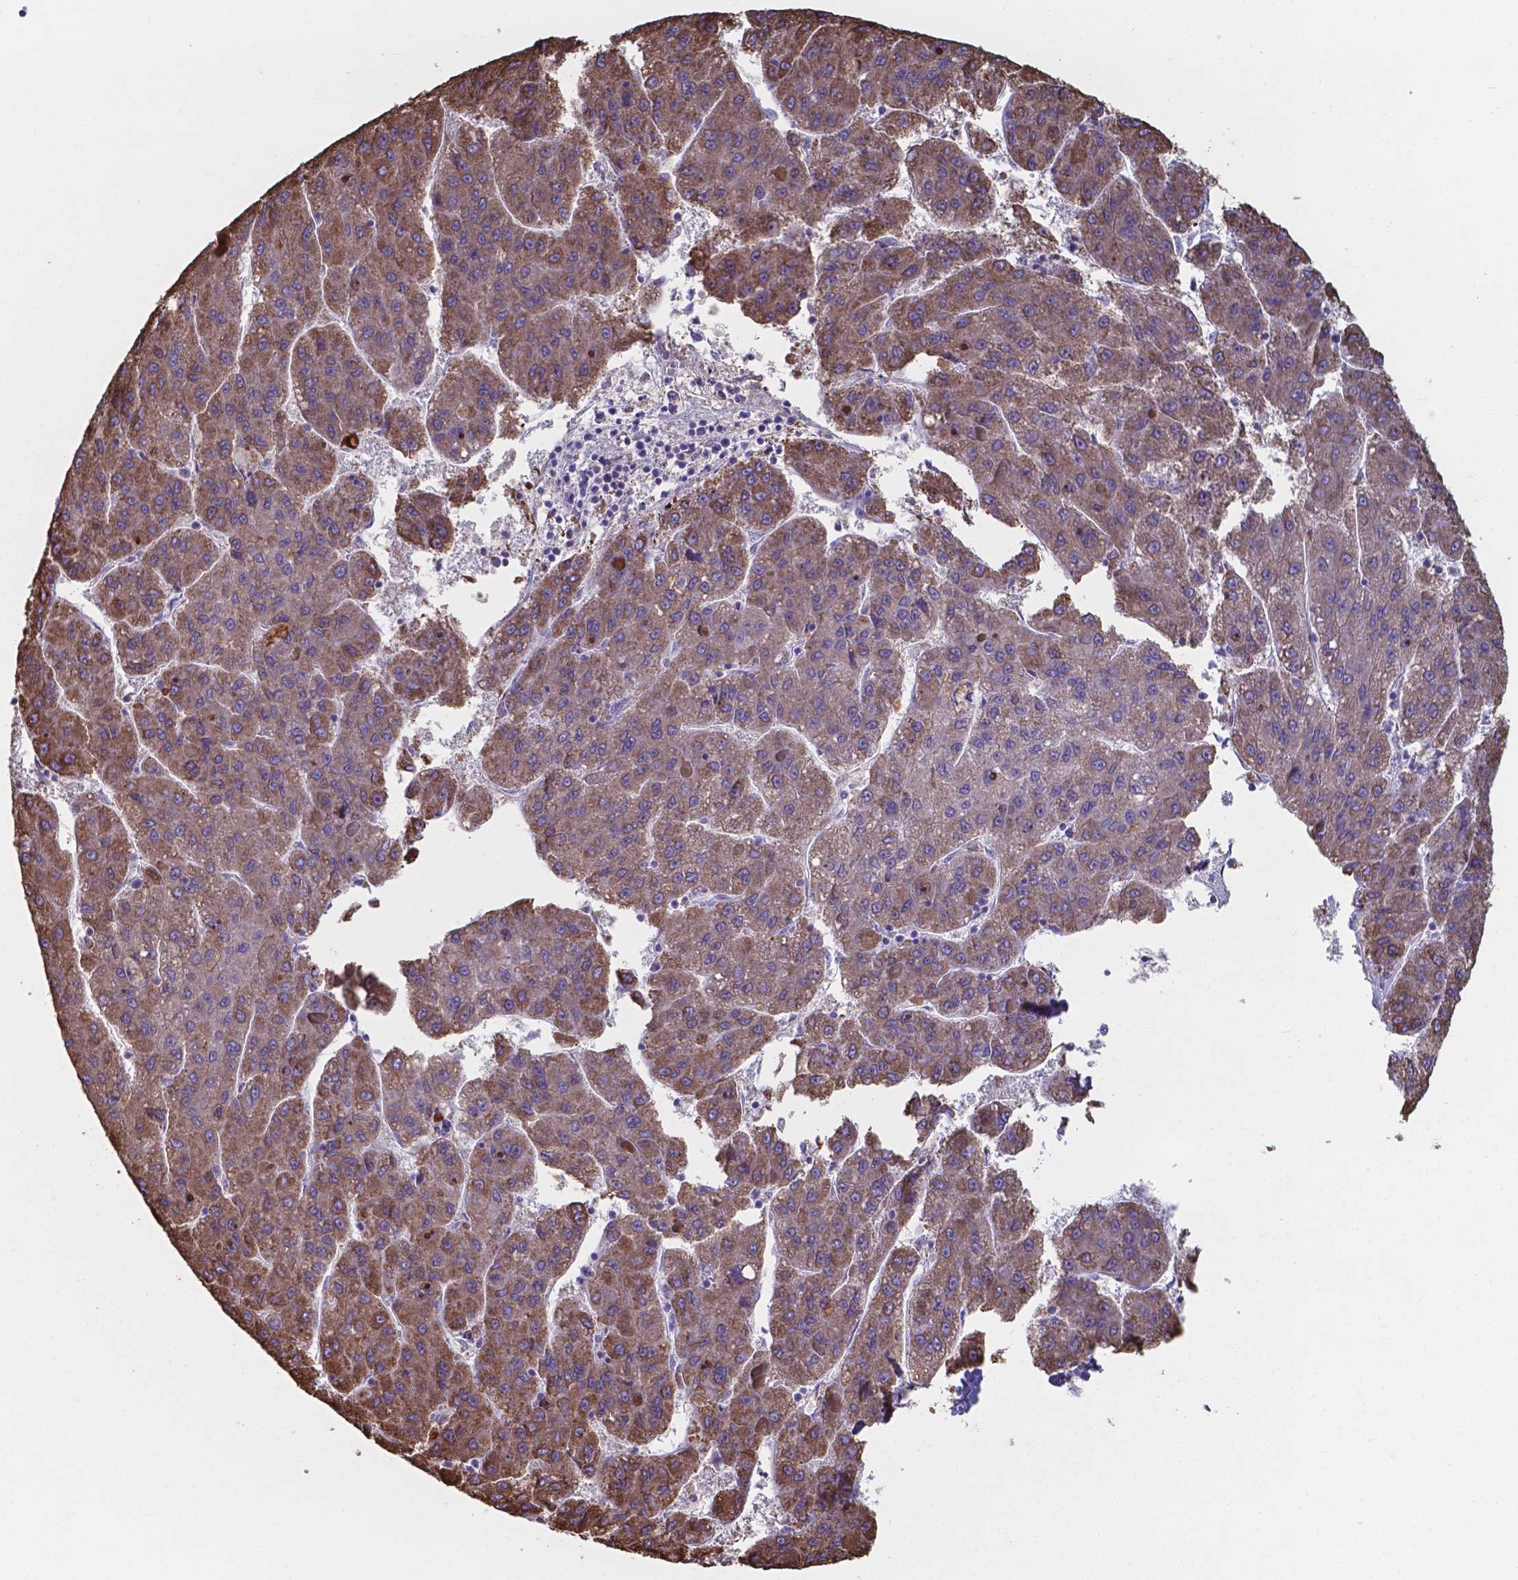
{"staining": {"intensity": "moderate", "quantity": ">75%", "location": "cytoplasmic/membranous"}, "tissue": "liver cancer", "cell_type": "Tumor cells", "image_type": "cancer", "snomed": [{"axis": "morphology", "description": "Carcinoma, Hepatocellular, NOS"}, {"axis": "topography", "description": "Liver"}], "caption": "Liver cancer tissue displays moderate cytoplasmic/membranous staining in approximately >75% of tumor cells, visualized by immunohistochemistry.", "gene": "SERPINA1", "patient": {"sex": "female", "age": 82}}